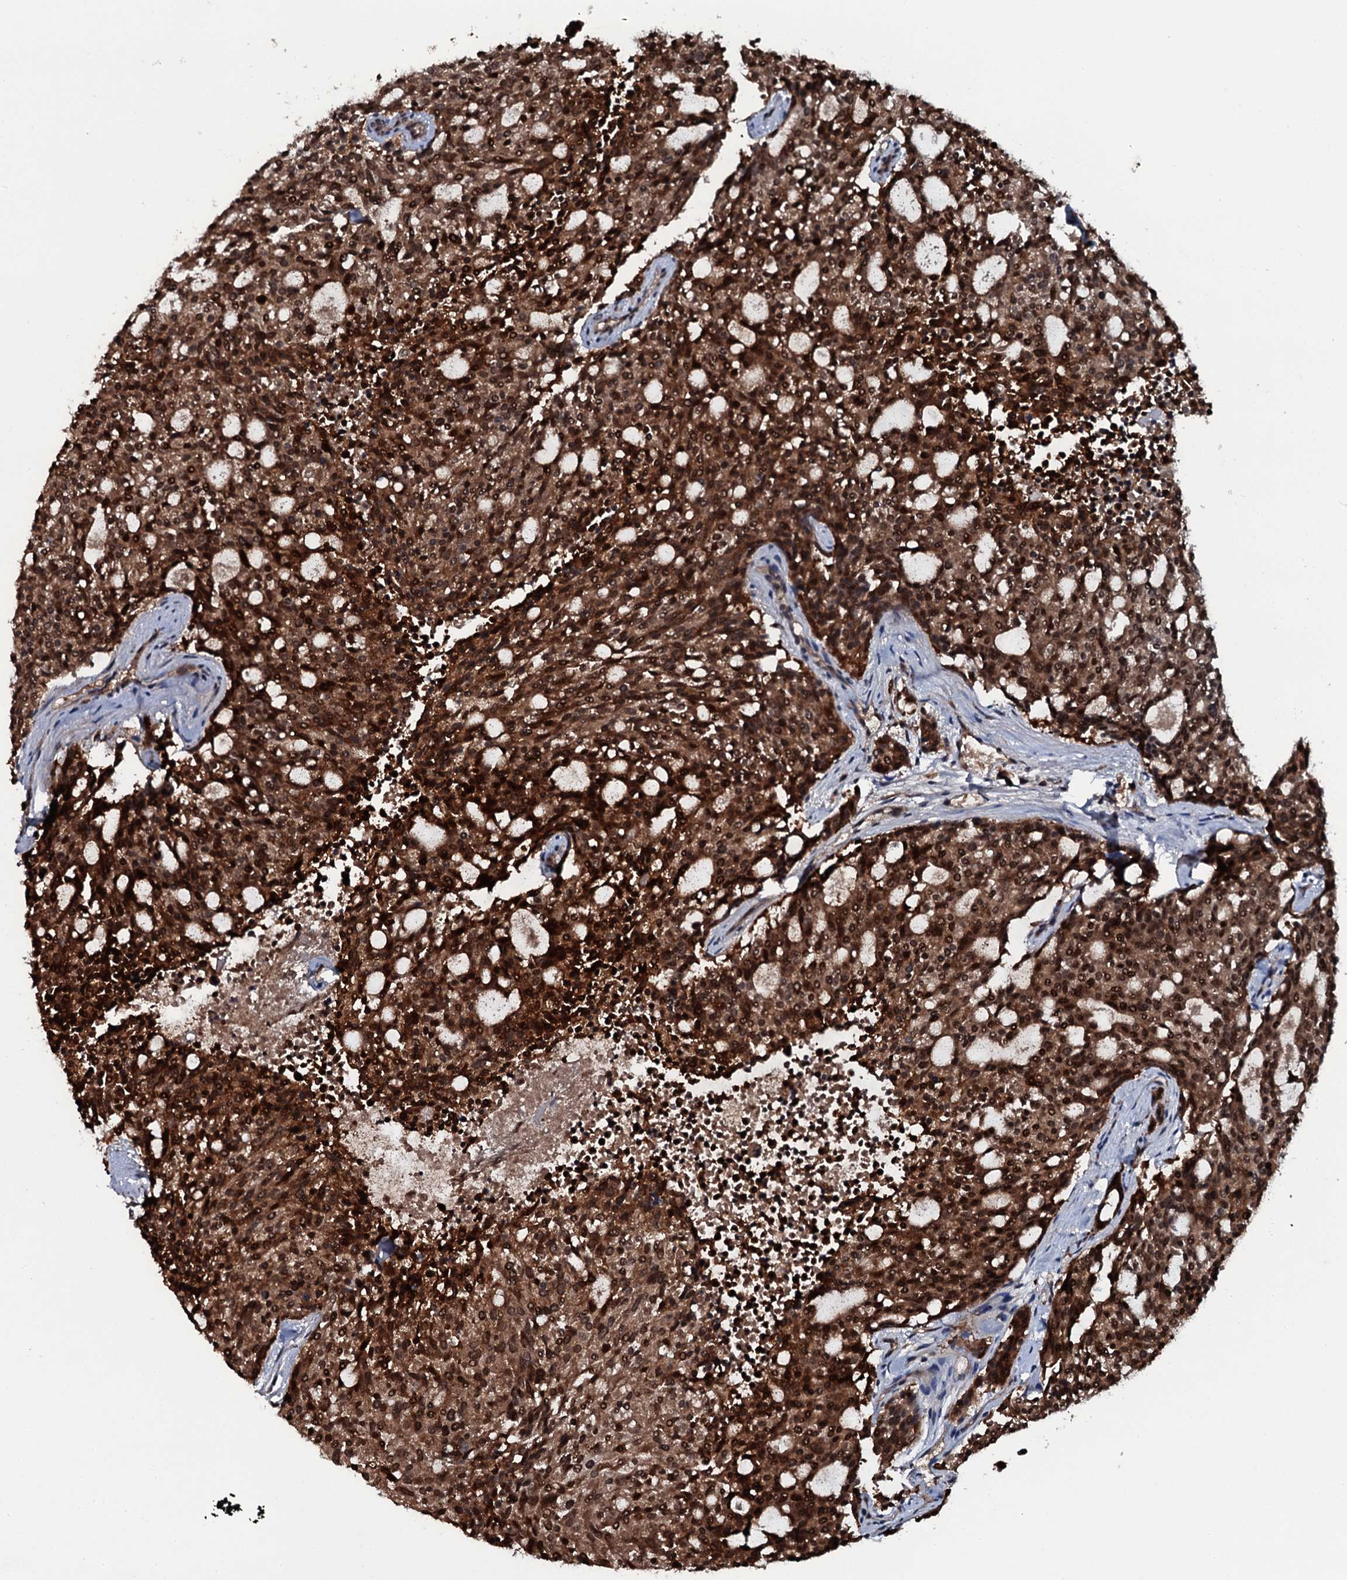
{"staining": {"intensity": "strong", "quantity": ">75%", "location": "cytoplasmic/membranous,nuclear"}, "tissue": "carcinoid", "cell_type": "Tumor cells", "image_type": "cancer", "snomed": [{"axis": "morphology", "description": "Carcinoid, malignant, NOS"}, {"axis": "topography", "description": "Pancreas"}], "caption": "IHC micrograph of neoplastic tissue: malignant carcinoid stained using immunohistochemistry displays high levels of strong protein expression localized specifically in the cytoplasmic/membranous and nuclear of tumor cells, appearing as a cytoplasmic/membranous and nuclear brown color.", "gene": "HDDC3", "patient": {"sex": "female", "age": 54}}